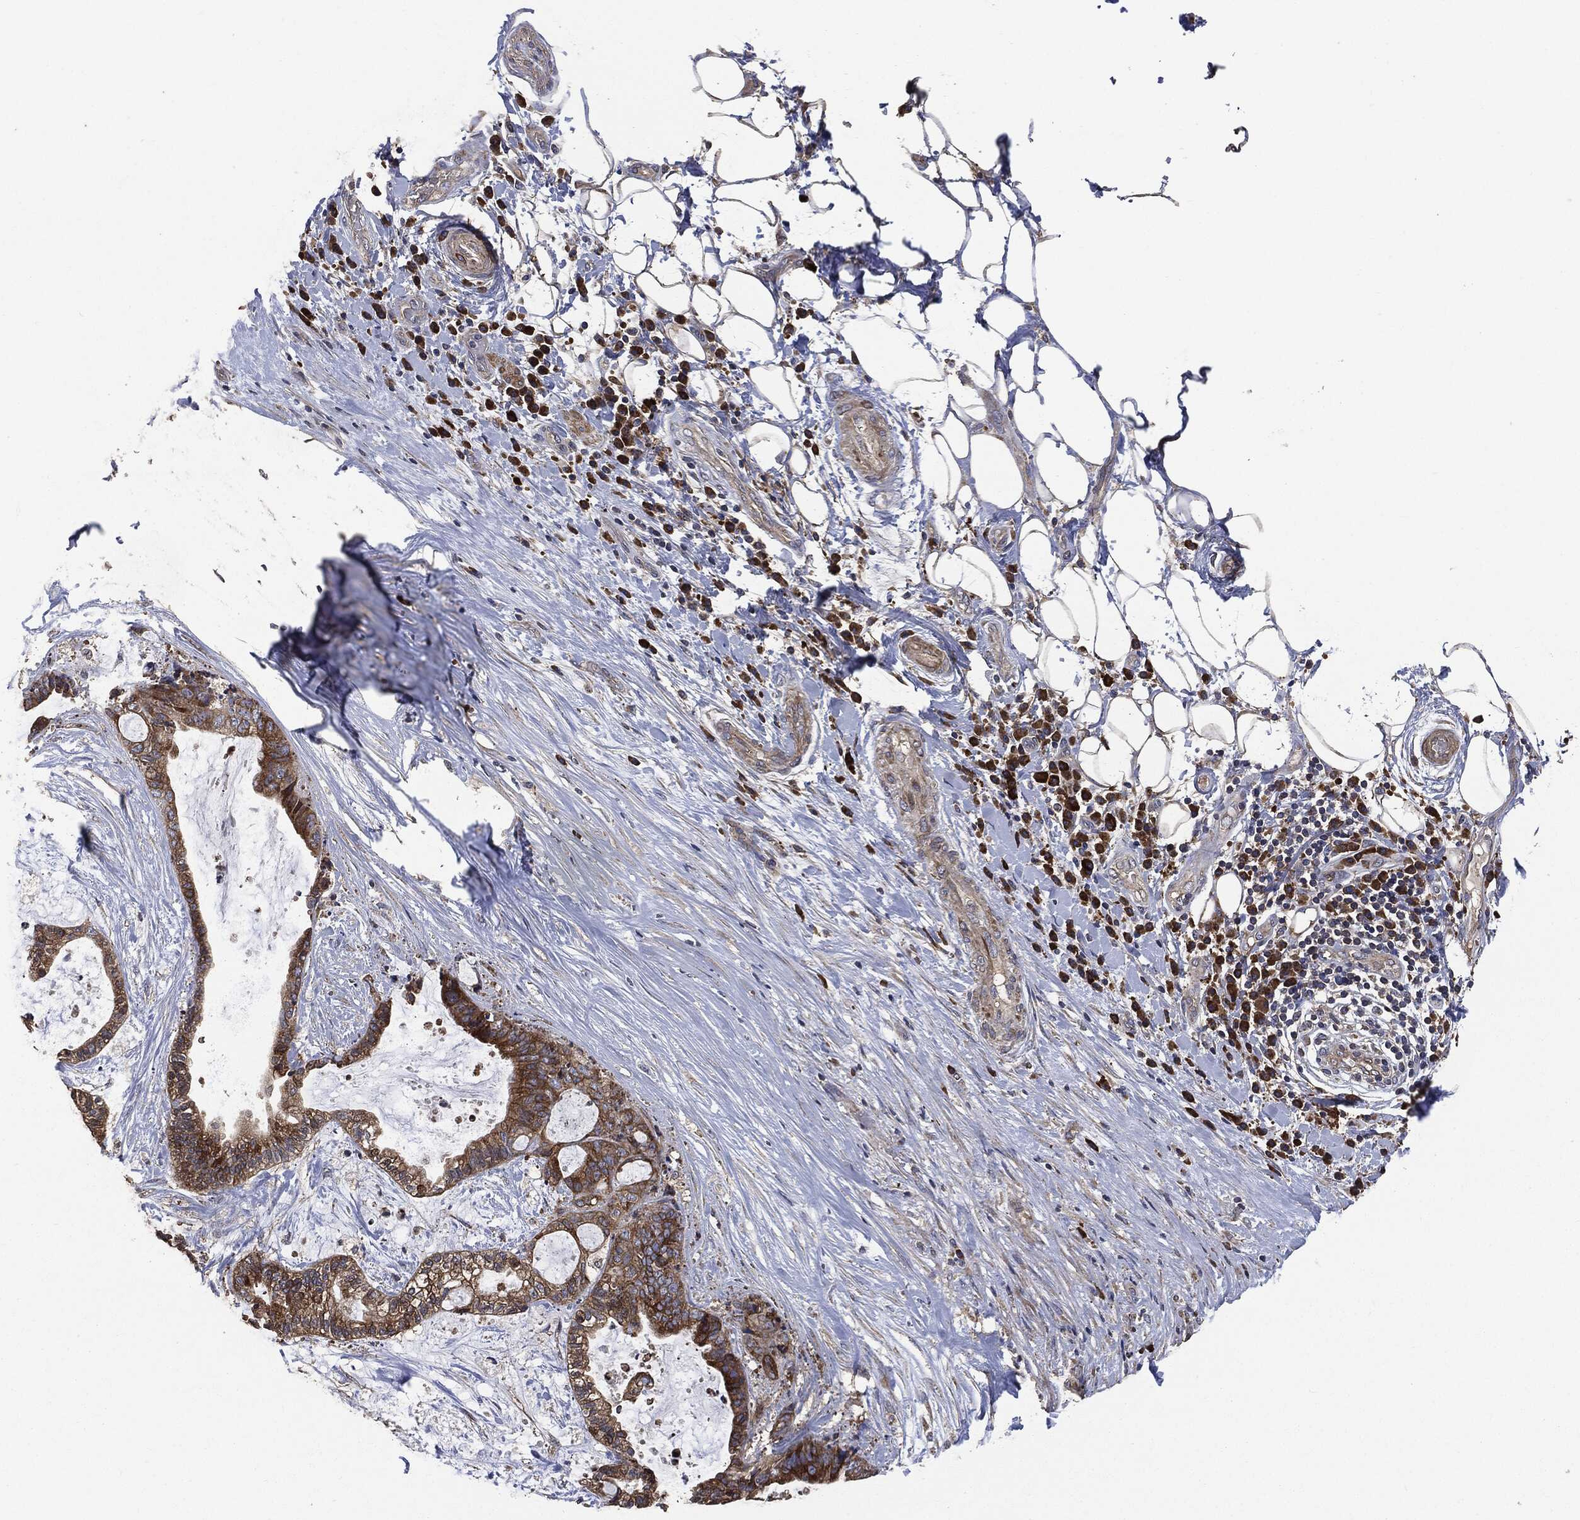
{"staining": {"intensity": "strong", "quantity": "25%-75%", "location": "cytoplasmic/membranous"}, "tissue": "liver cancer", "cell_type": "Tumor cells", "image_type": "cancer", "snomed": [{"axis": "morphology", "description": "Cholangiocarcinoma"}, {"axis": "topography", "description": "Liver"}], "caption": "An image of human liver cholangiocarcinoma stained for a protein displays strong cytoplasmic/membranous brown staining in tumor cells. The protein is shown in brown color, while the nuclei are stained blue.", "gene": "STK3", "patient": {"sex": "female", "age": 73}}